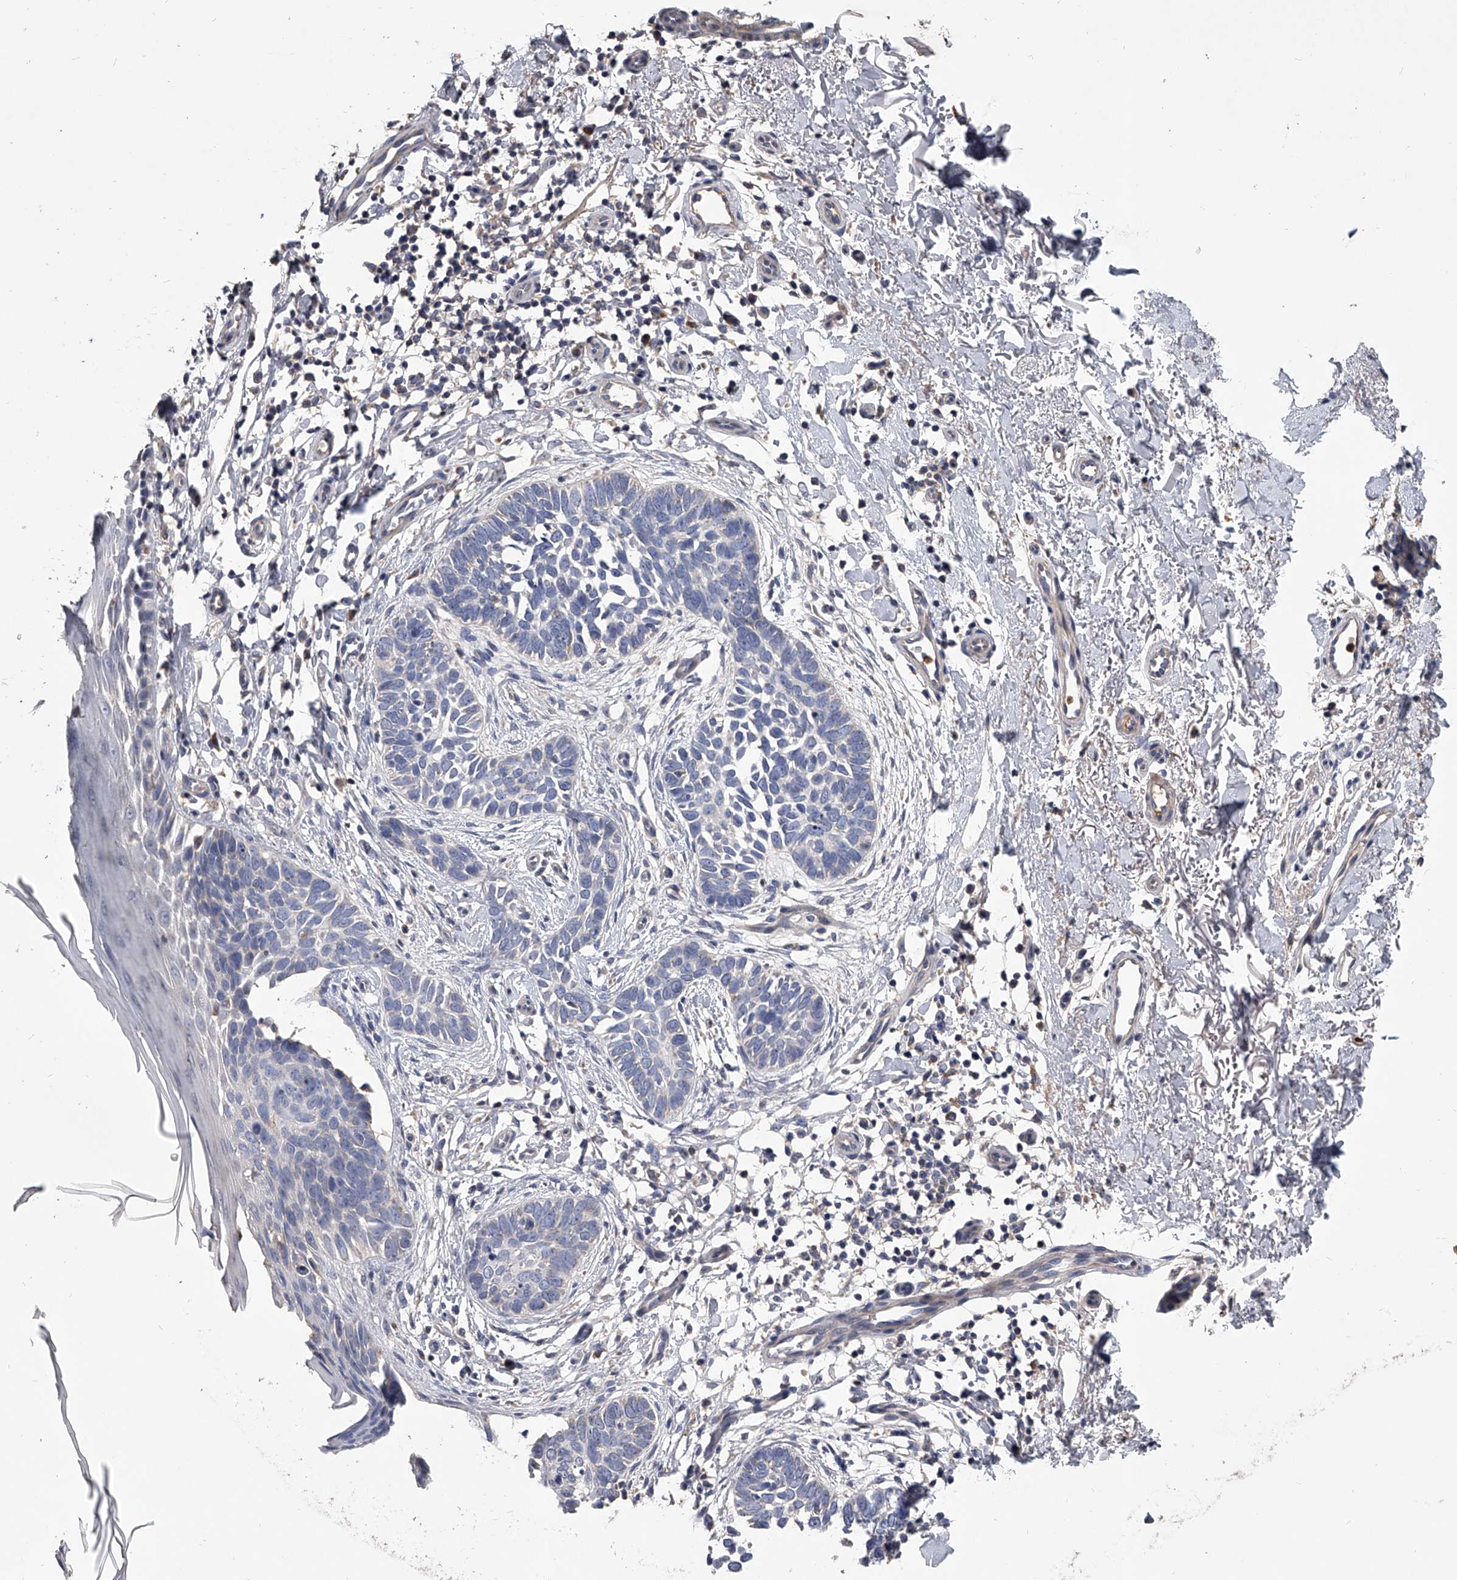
{"staining": {"intensity": "negative", "quantity": "none", "location": "none"}, "tissue": "skin cancer", "cell_type": "Tumor cells", "image_type": "cancer", "snomed": [{"axis": "morphology", "description": "Normal tissue, NOS"}, {"axis": "morphology", "description": "Basal cell carcinoma"}, {"axis": "topography", "description": "Skin"}], "caption": "Skin cancer (basal cell carcinoma) was stained to show a protein in brown. There is no significant positivity in tumor cells.", "gene": "NRP1", "patient": {"sex": "male", "age": 77}}